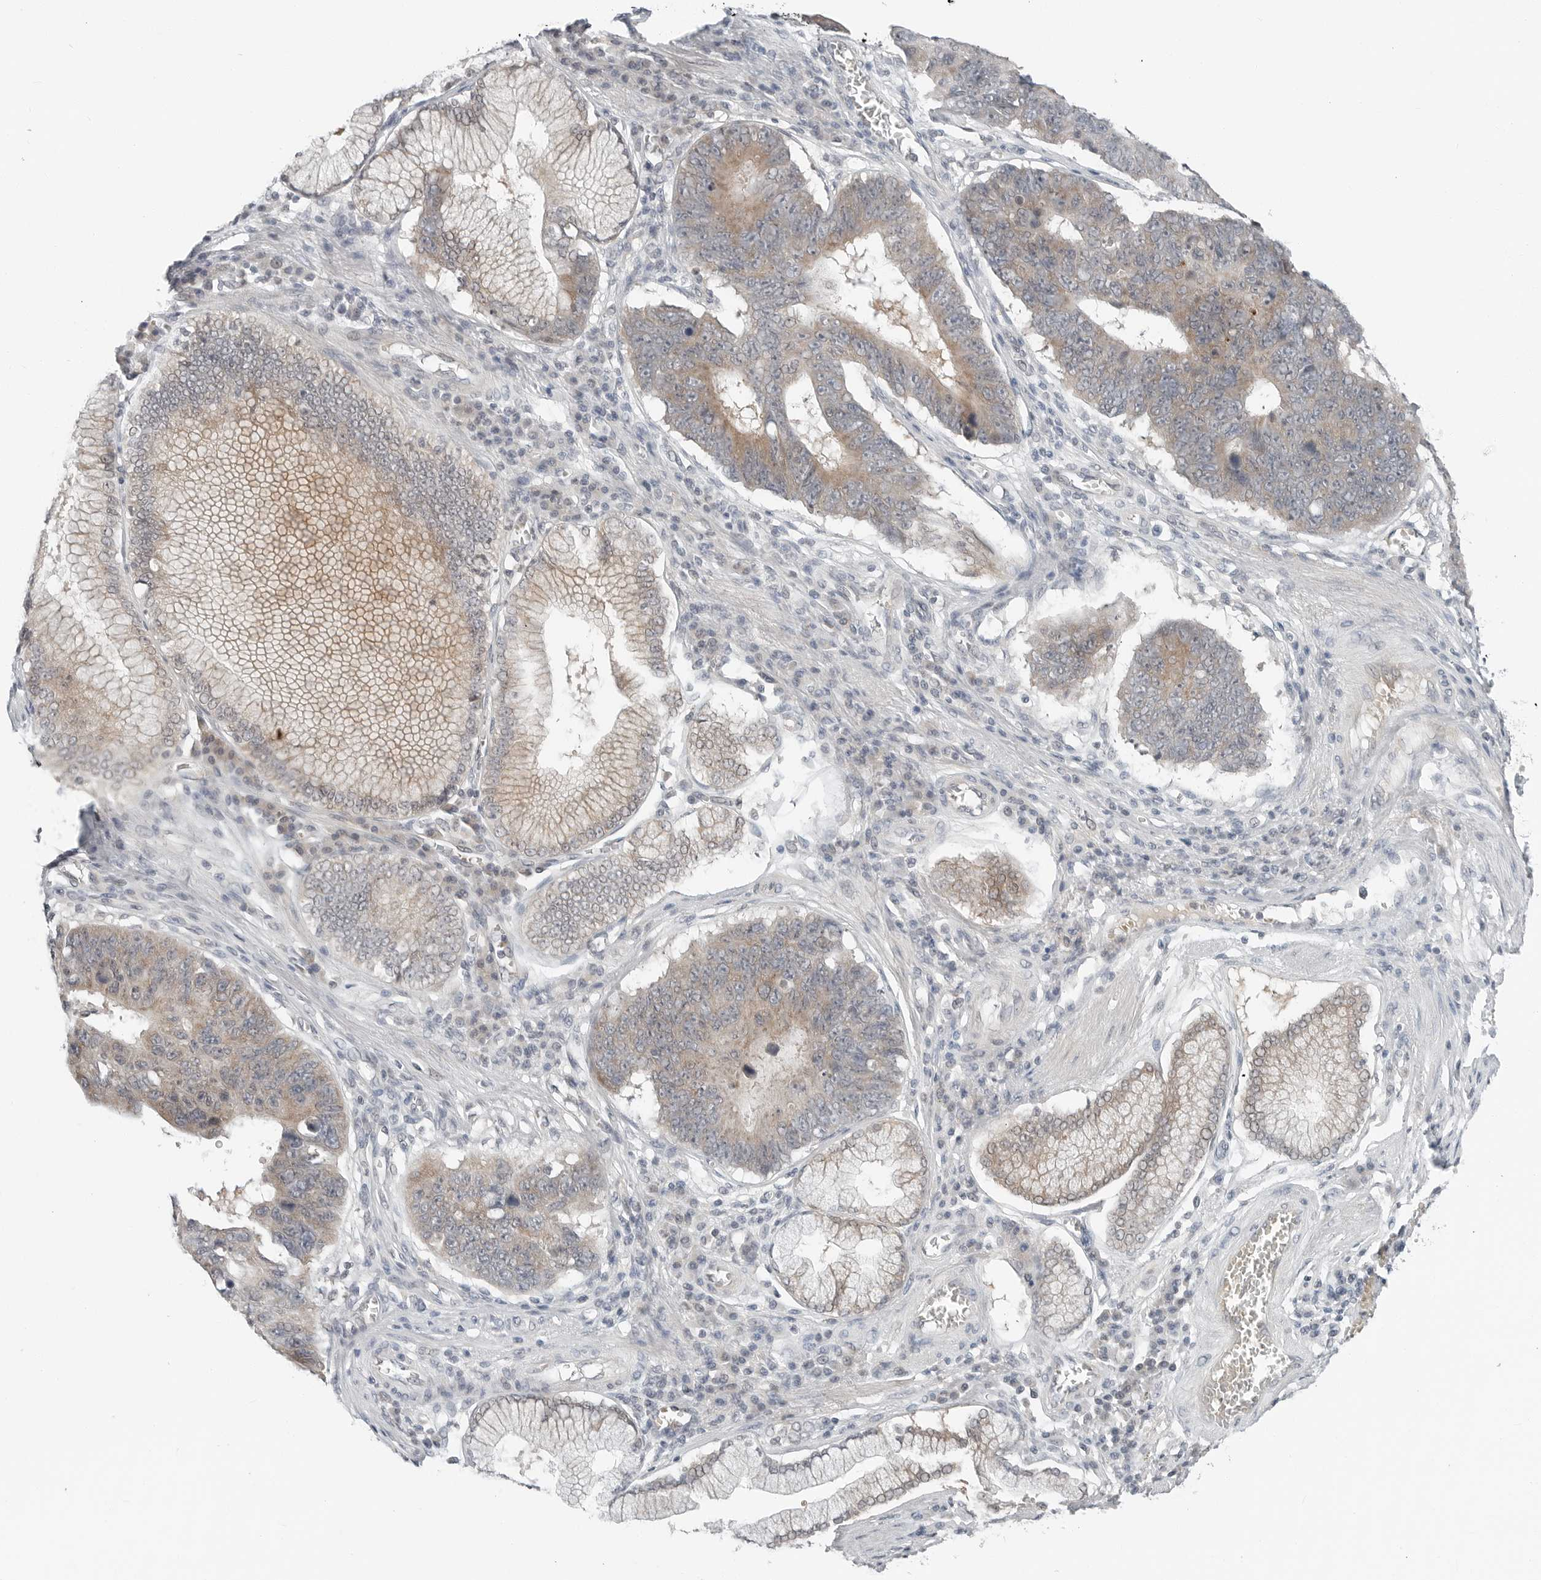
{"staining": {"intensity": "moderate", "quantity": "25%-75%", "location": "cytoplasmic/membranous"}, "tissue": "stomach cancer", "cell_type": "Tumor cells", "image_type": "cancer", "snomed": [{"axis": "morphology", "description": "Adenocarcinoma, NOS"}, {"axis": "topography", "description": "Stomach"}], "caption": "Human adenocarcinoma (stomach) stained with a brown dye reveals moderate cytoplasmic/membranous positive positivity in about 25%-75% of tumor cells.", "gene": "FCRLB", "patient": {"sex": "male", "age": 59}}